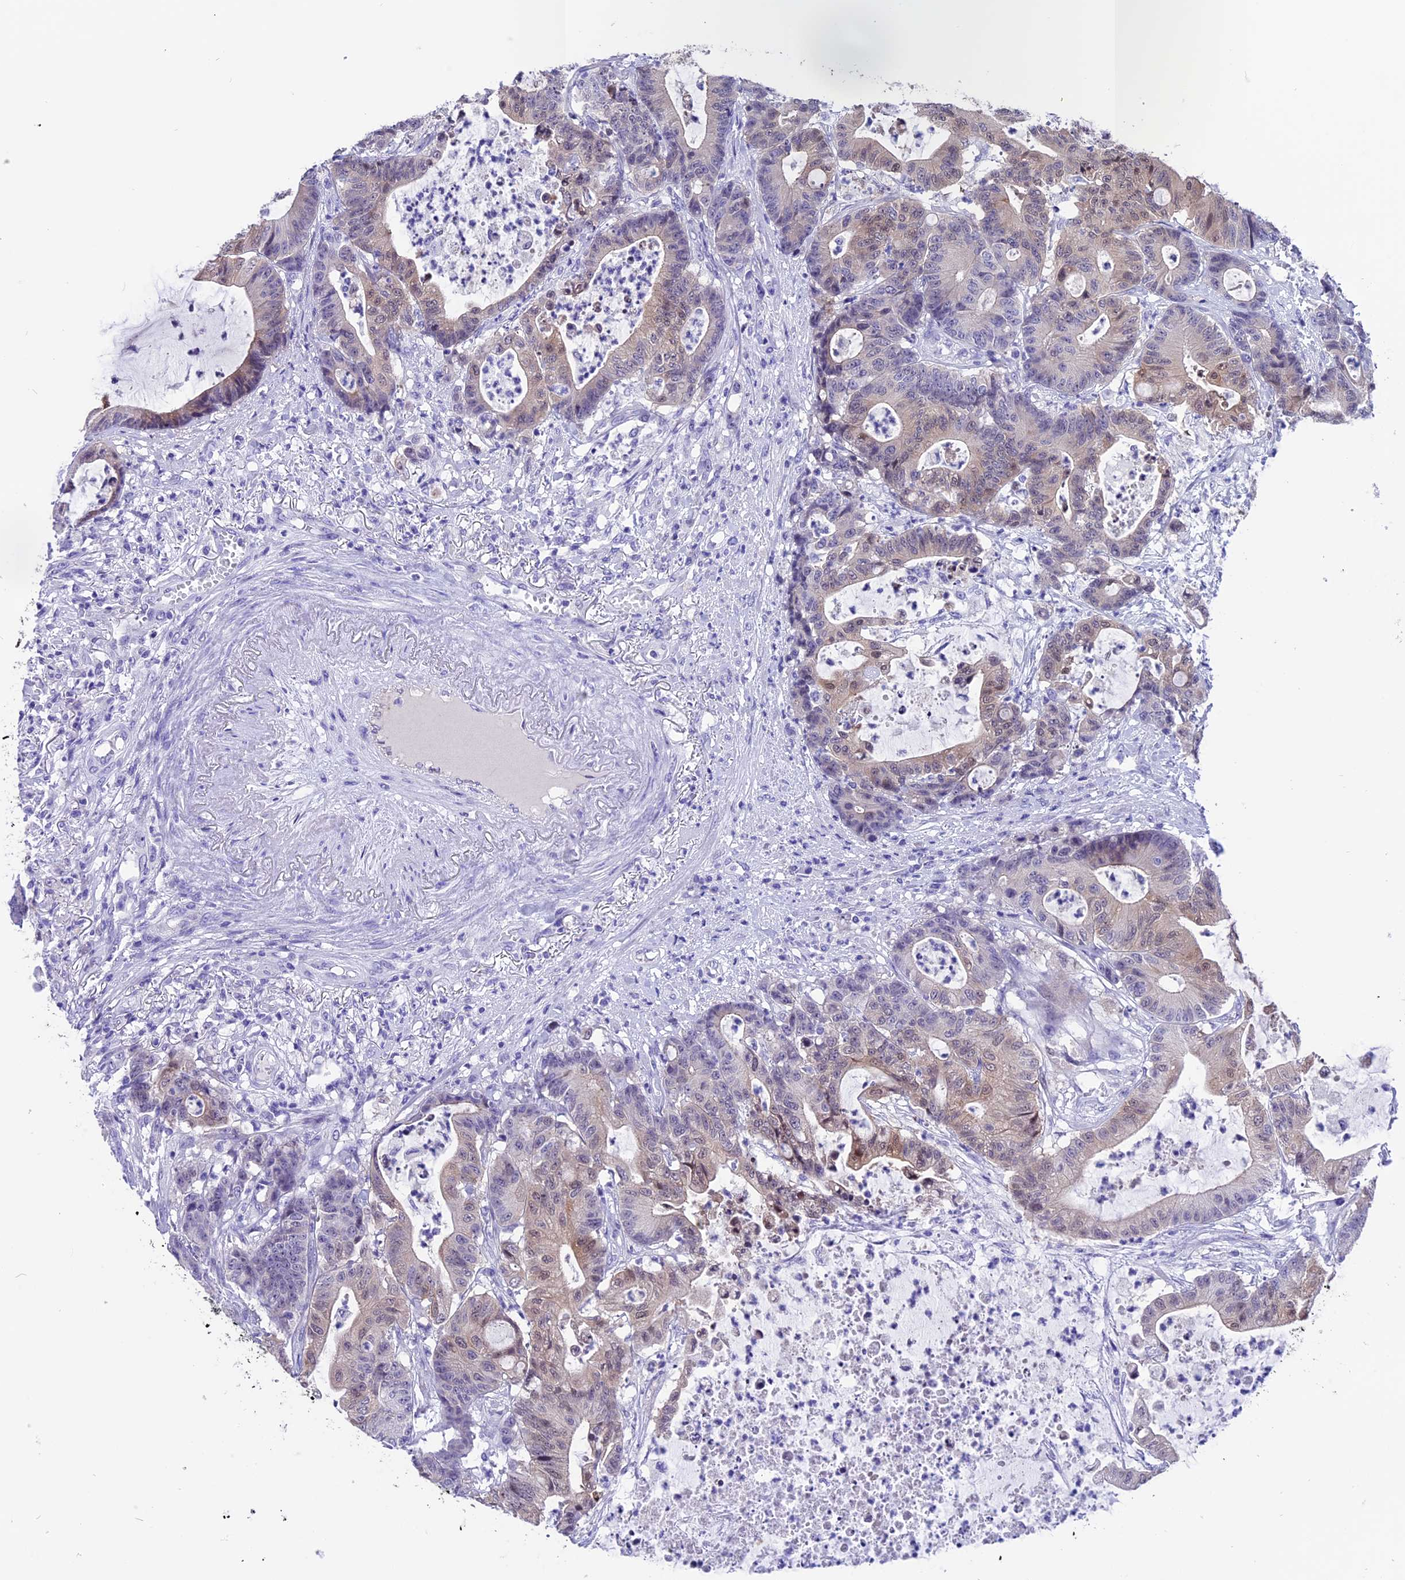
{"staining": {"intensity": "weak", "quantity": "<25%", "location": "nuclear"}, "tissue": "colorectal cancer", "cell_type": "Tumor cells", "image_type": "cancer", "snomed": [{"axis": "morphology", "description": "Adenocarcinoma, NOS"}, {"axis": "topography", "description": "Colon"}], "caption": "Tumor cells are negative for brown protein staining in adenocarcinoma (colorectal). Brightfield microscopy of immunohistochemistry stained with DAB (3,3'-diaminobenzidine) (brown) and hematoxylin (blue), captured at high magnification.", "gene": "PRR15", "patient": {"sex": "female", "age": 84}}